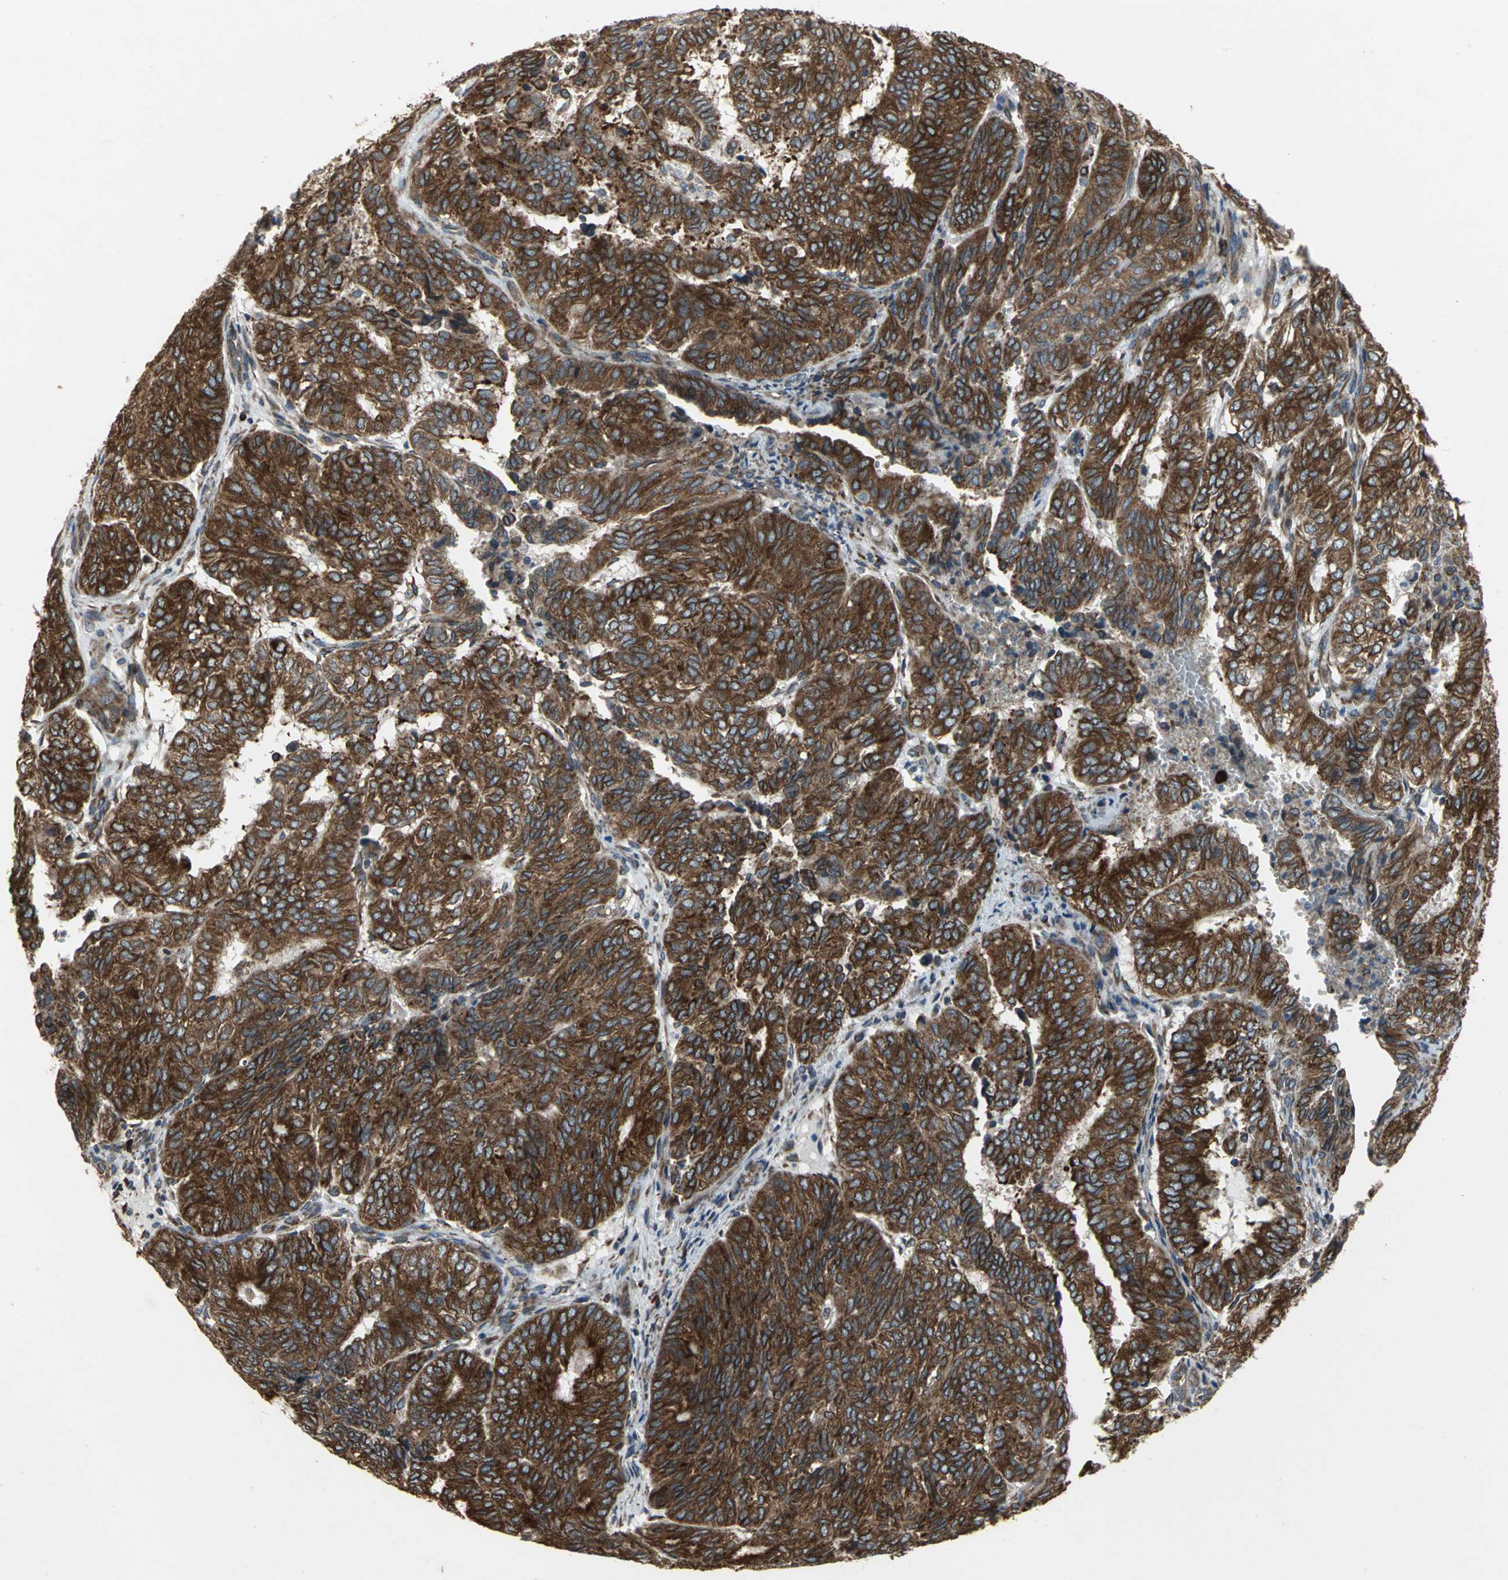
{"staining": {"intensity": "strong", "quantity": ">75%", "location": "cytoplasmic/membranous"}, "tissue": "endometrial cancer", "cell_type": "Tumor cells", "image_type": "cancer", "snomed": [{"axis": "morphology", "description": "Adenocarcinoma, NOS"}, {"axis": "topography", "description": "Uterus"}], "caption": "Immunohistochemical staining of human endometrial adenocarcinoma exhibits strong cytoplasmic/membranous protein expression in approximately >75% of tumor cells.", "gene": "SYVN1", "patient": {"sex": "female", "age": 60}}